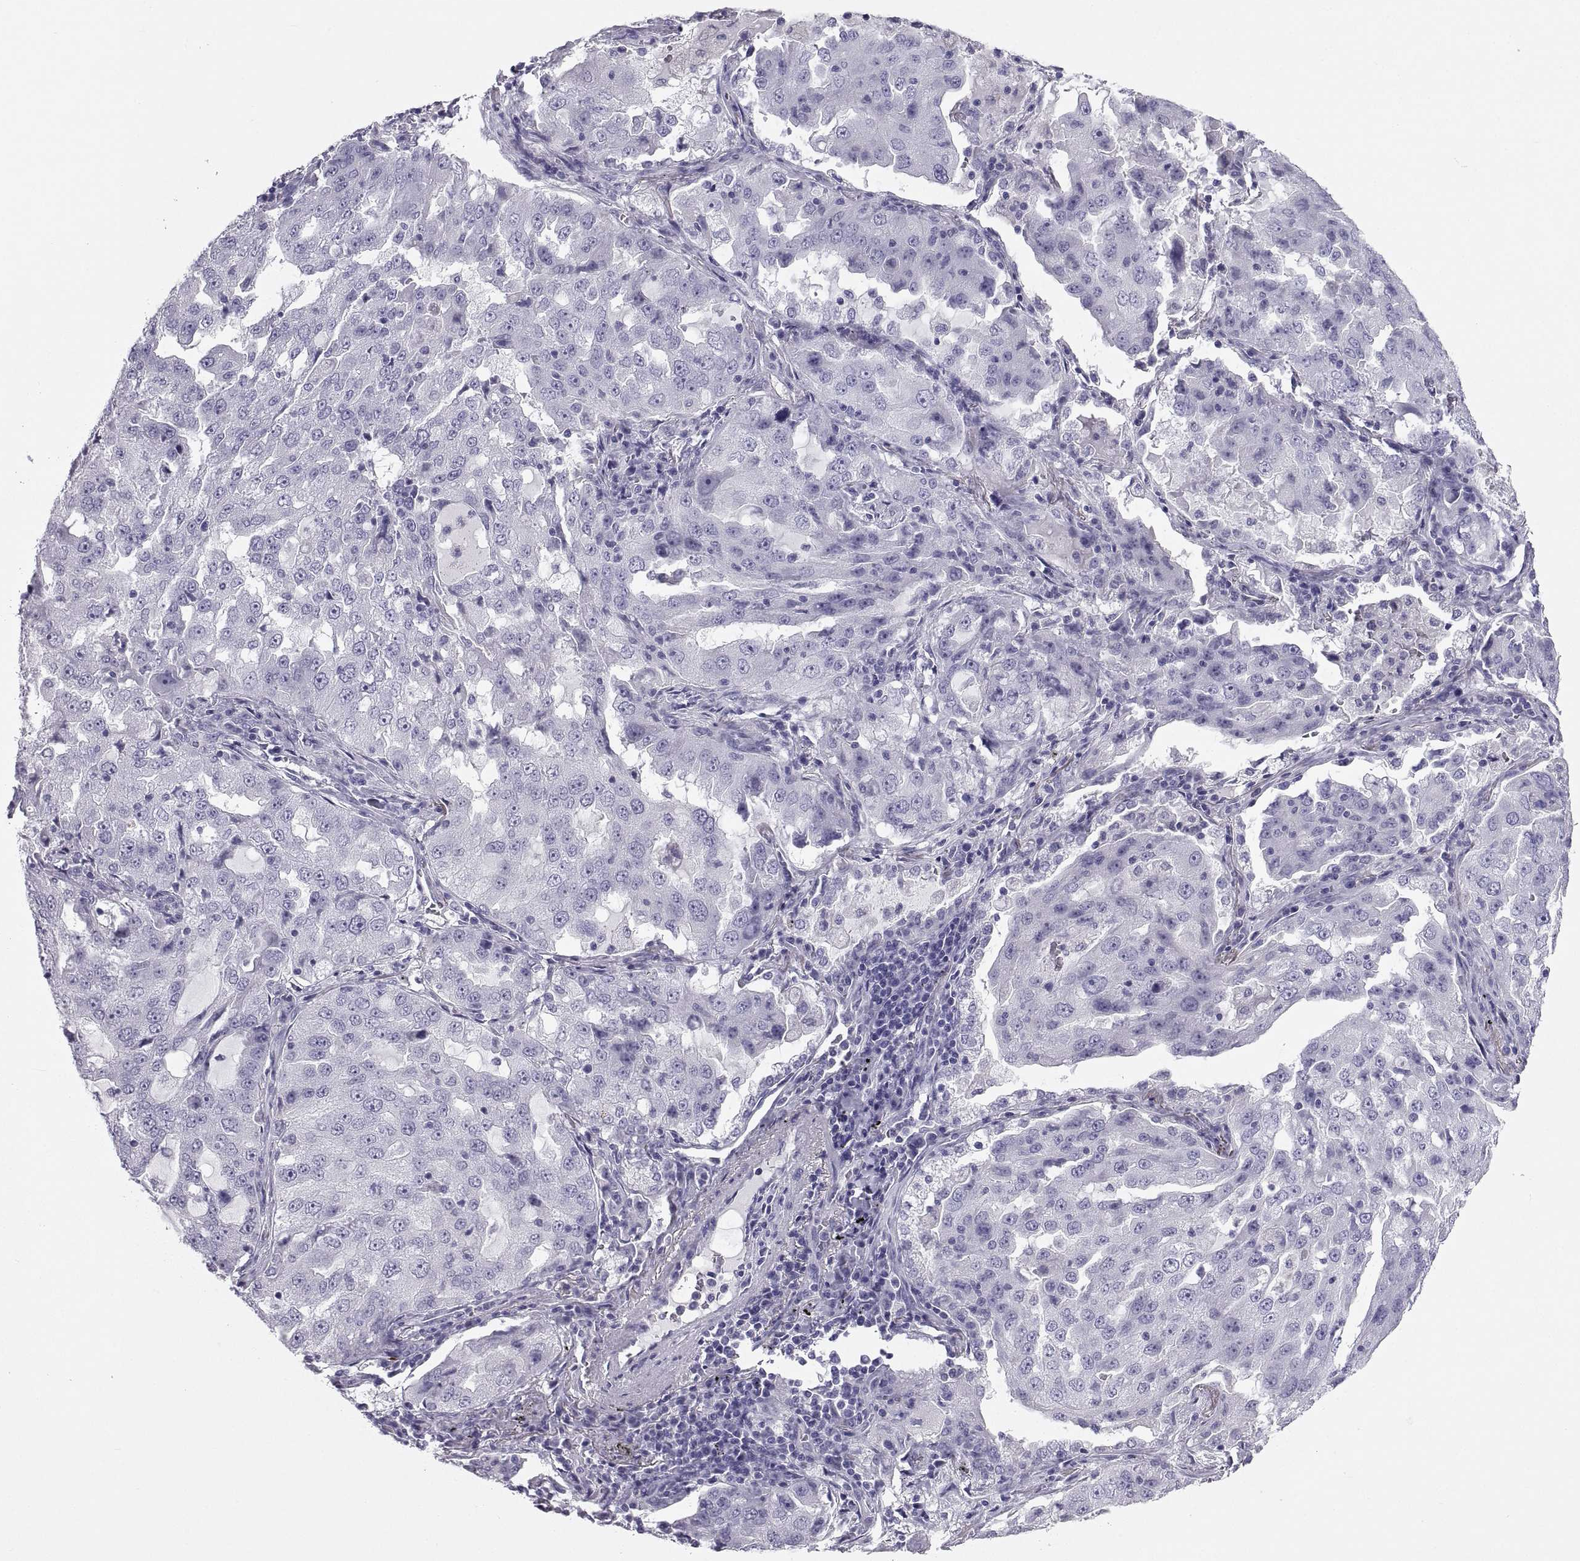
{"staining": {"intensity": "negative", "quantity": "none", "location": "none"}, "tissue": "lung cancer", "cell_type": "Tumor cells", "image_type": "cancer", "snomed": [{"axis": "morphology", "description": "Adenocarcinoma, NOS"}, {"axis": "topography", "description": "Lung"}], "caption": "Image shows no protein staining in tumor cells of lung cancer (adenocarcinoma) tissue.", "gene": "PCSK1N", "patient": {"sex": "female", "age": 61}}